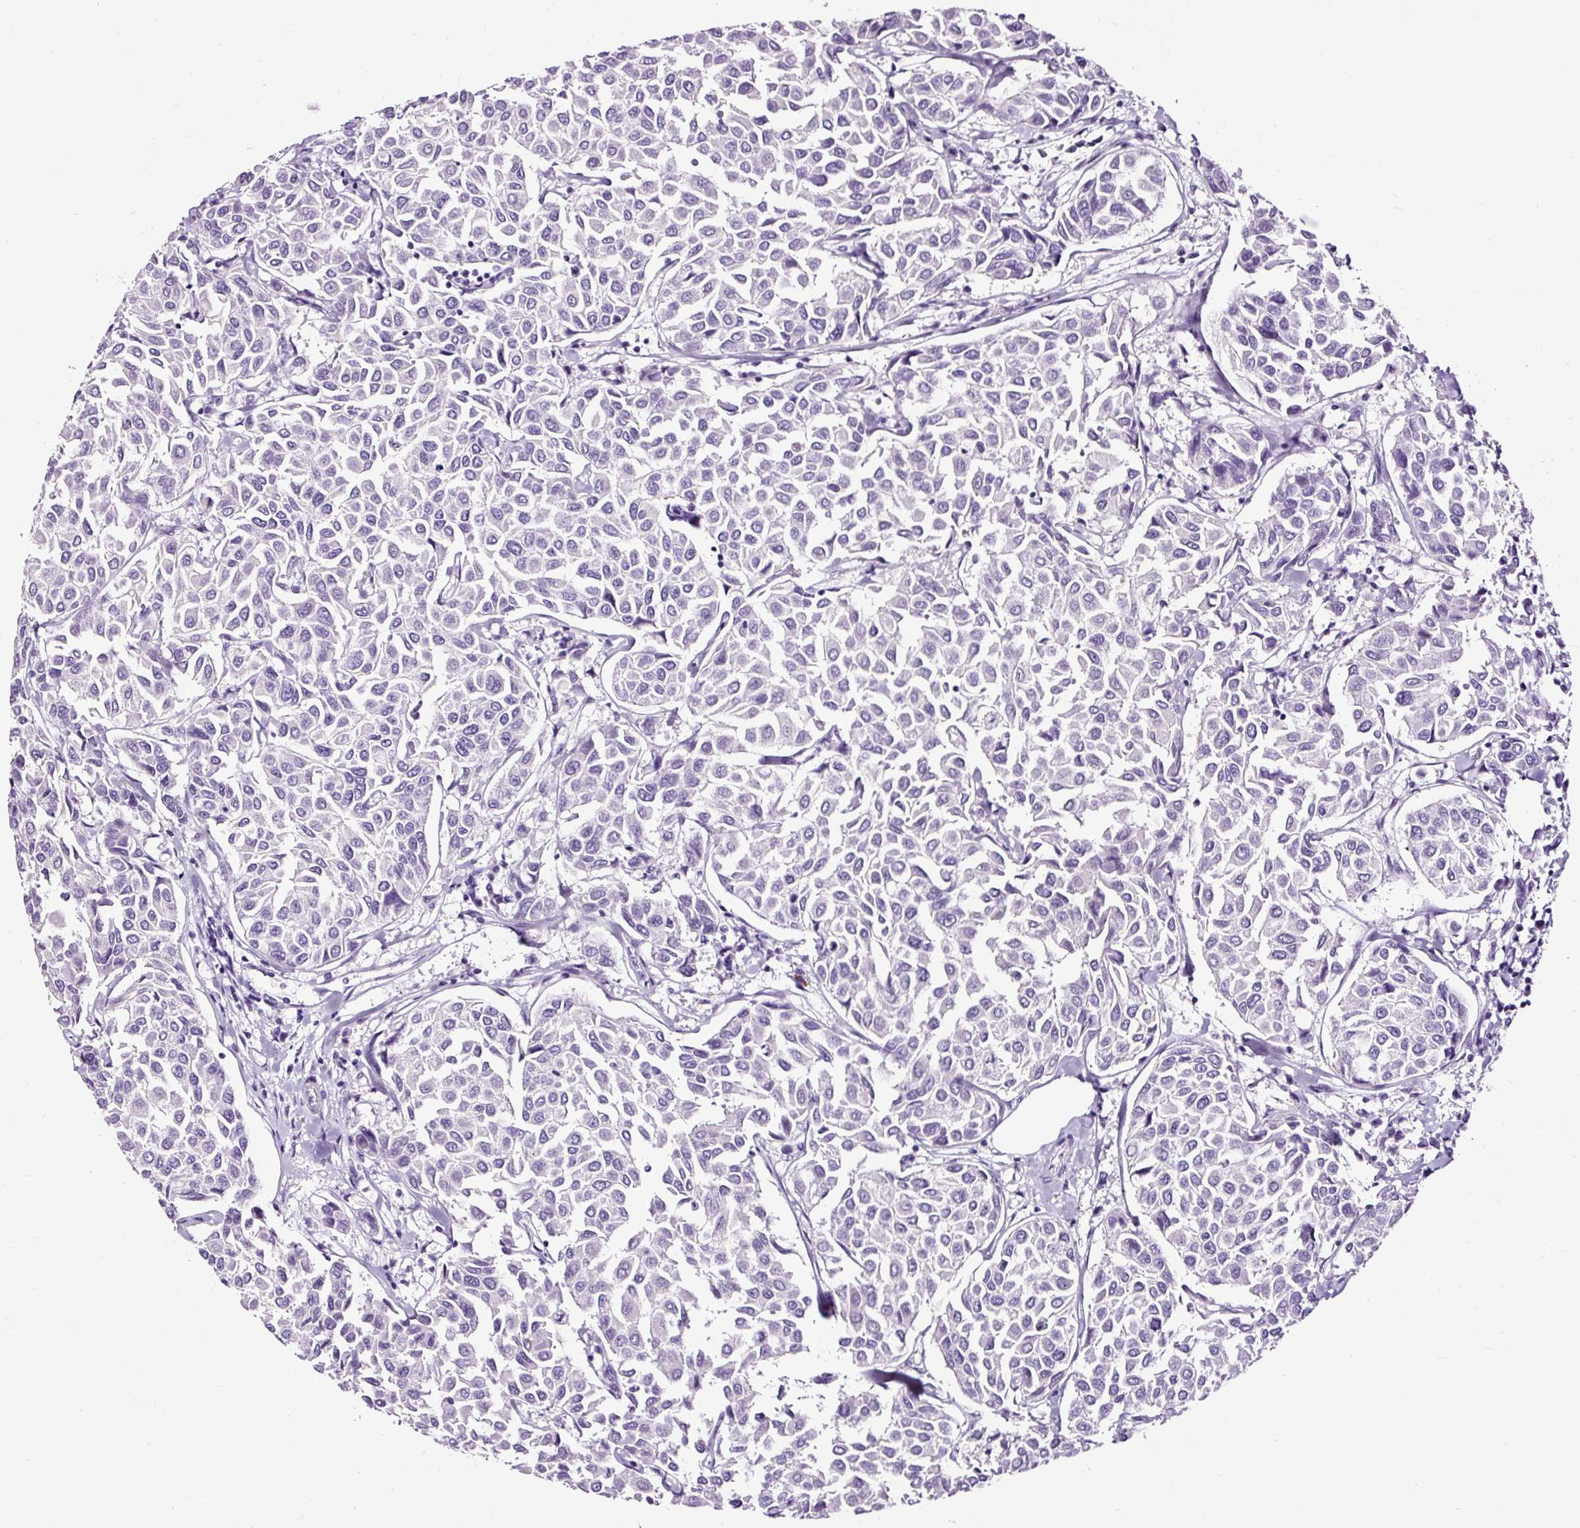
{"staining": {"intensity": "negative", "quantity": "none", "location": "none"}, "tissue": "breast cancer", "cell_type": "Tumor cells", "image_type": "cancer", "snomed": [{"axis": "morphology", "description": "Duct carcinoma"}, {"axis": "topography", "description": "Breast"}], "caption": "Immunohistochemistry (IHC) image of human breast cancer (invasive ductal carcinoma) stained for a protein (brown), which demonstrates no positivity in tumor cells.", "gene": "SLC7A8", "patient": {"sex": "female", "age": 55}}